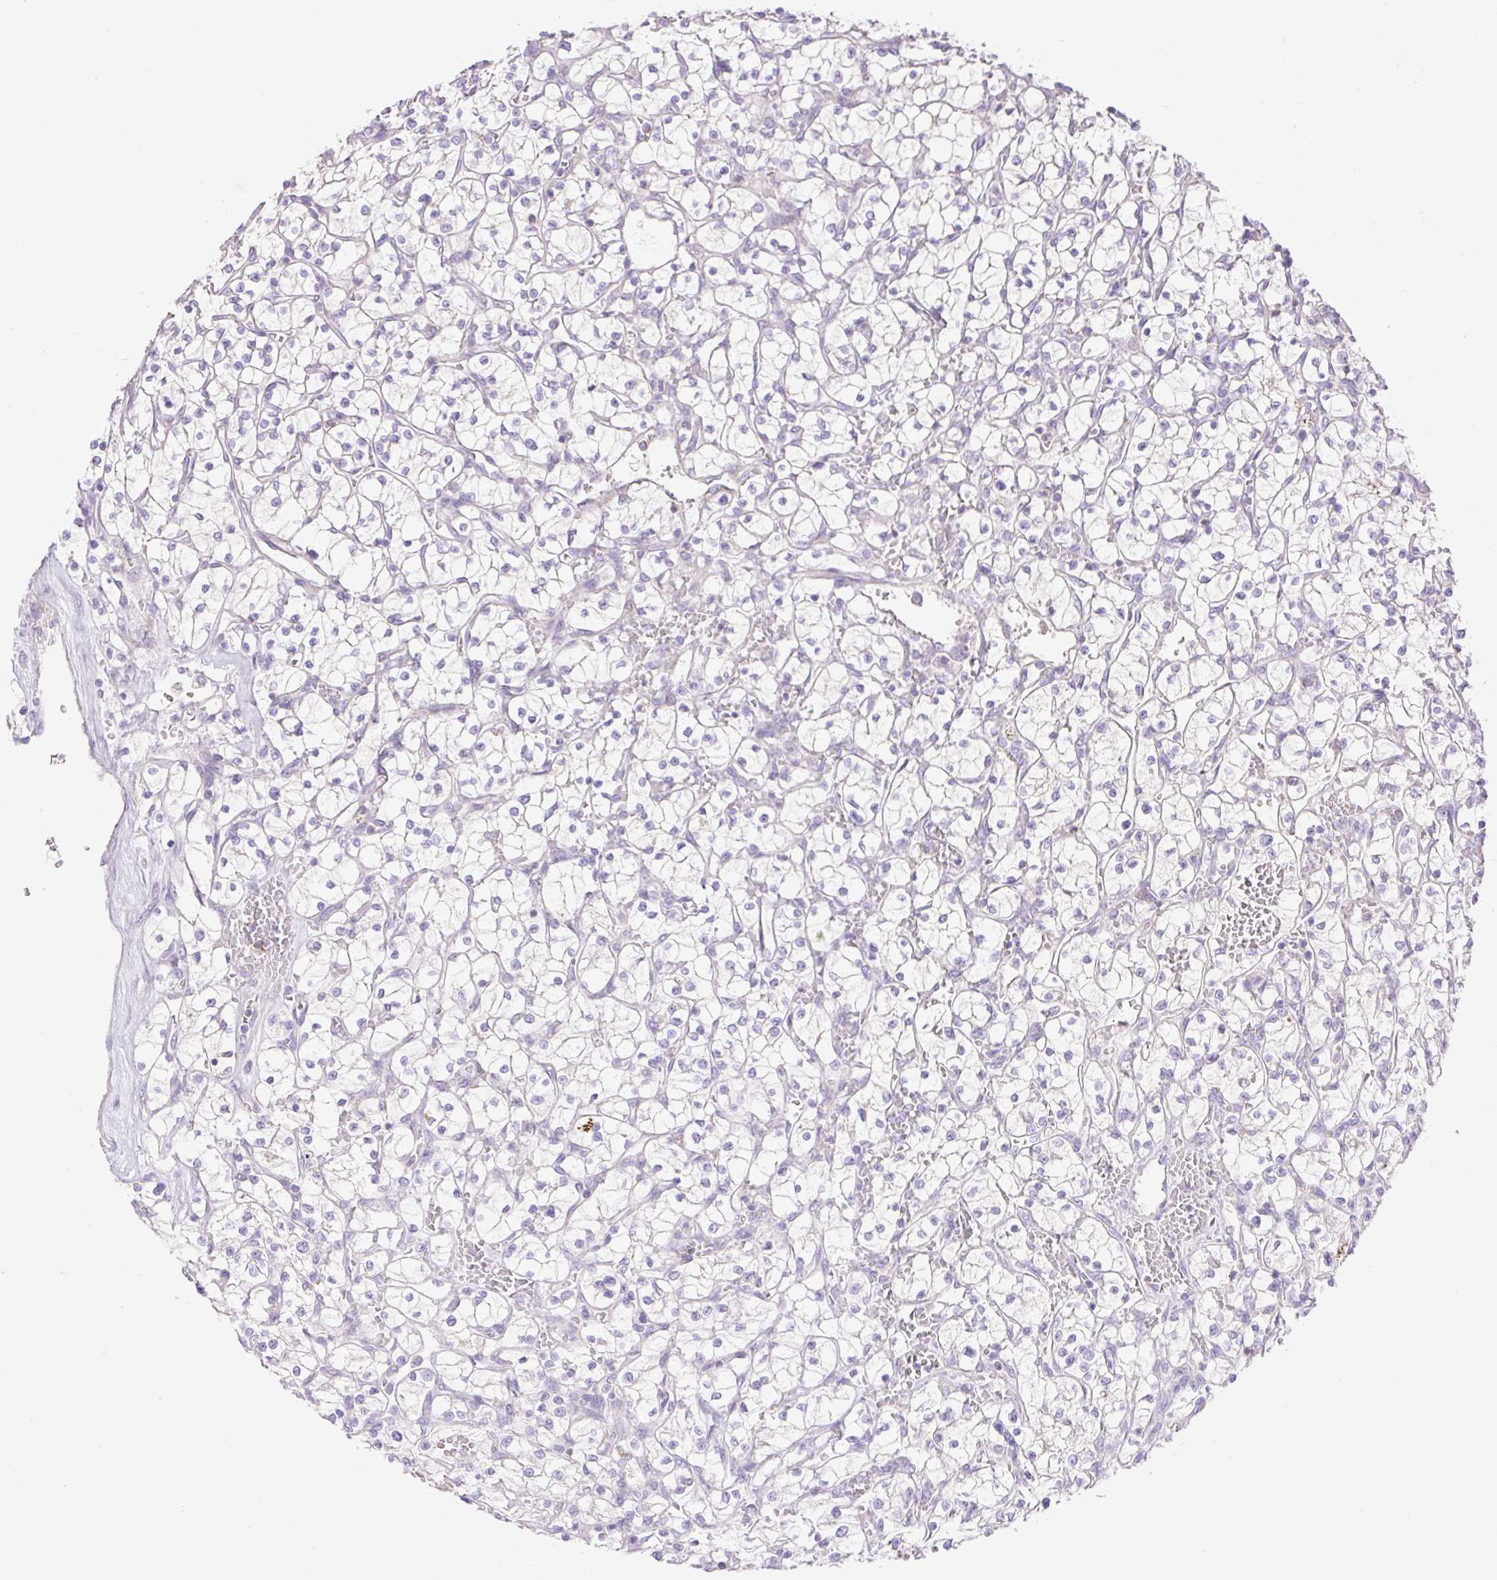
{"staining": {"intensity": "negative", "quantity": "none", "location": "none"}, "tissue": "renal cancer", "cell_type": "Tumor cells", "image_type": "cancer", "snomed": [{"axis": "morphology", "description": "Adenocarcinoma, NOS"}, {"axis": "topography", "description": "Kidney"}], "caption": "Immunohistochemistry image of human renal cancer (adenocarcinoma) stained for a protein (brown), which demonstrates no staining in tumor cells.", "gene": "VPS25", "patient": {"sex": "female", "age": 64}}